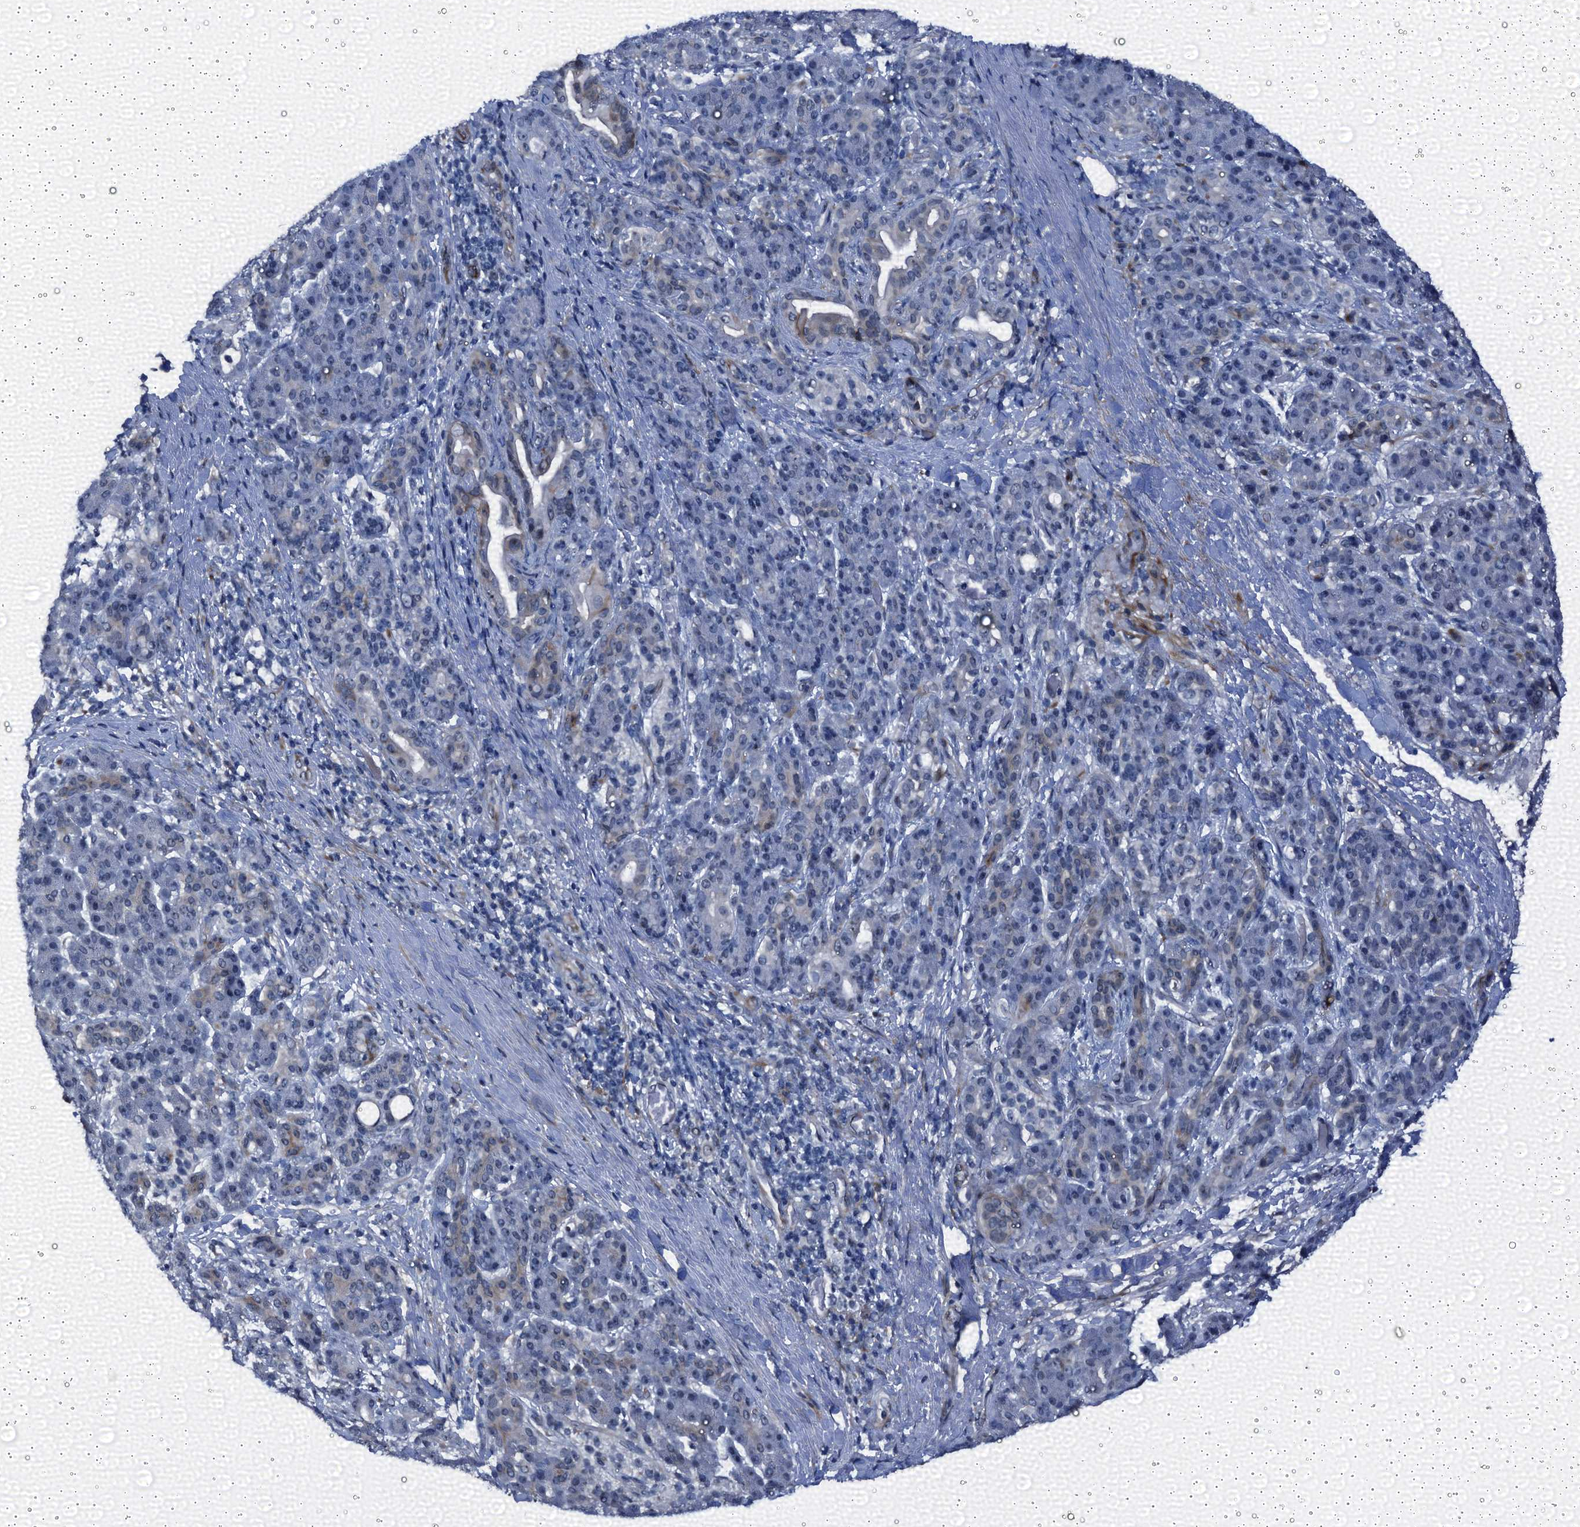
{"staining": {"intensity": "weak", "quantity": "<25%", "location": "cytoplasmic/membranous,nuclear"}, "tissue": "pancreatic cancer", "cell_type": "Tumor cells", "image_type": "cancer", "snomed": [{"axis": "morphology", "description": "Adenocarcinoma, NOS"}, {"axis": "topography", "description": "Pancreas"}], "caption": "Immunohistochemical staining of human pancreatic cancer (adenocarcinoma) reveals no significant positivity in tumor cells.", "gene": "EMG1", "patient": {"sex": "male", "age": 59}}